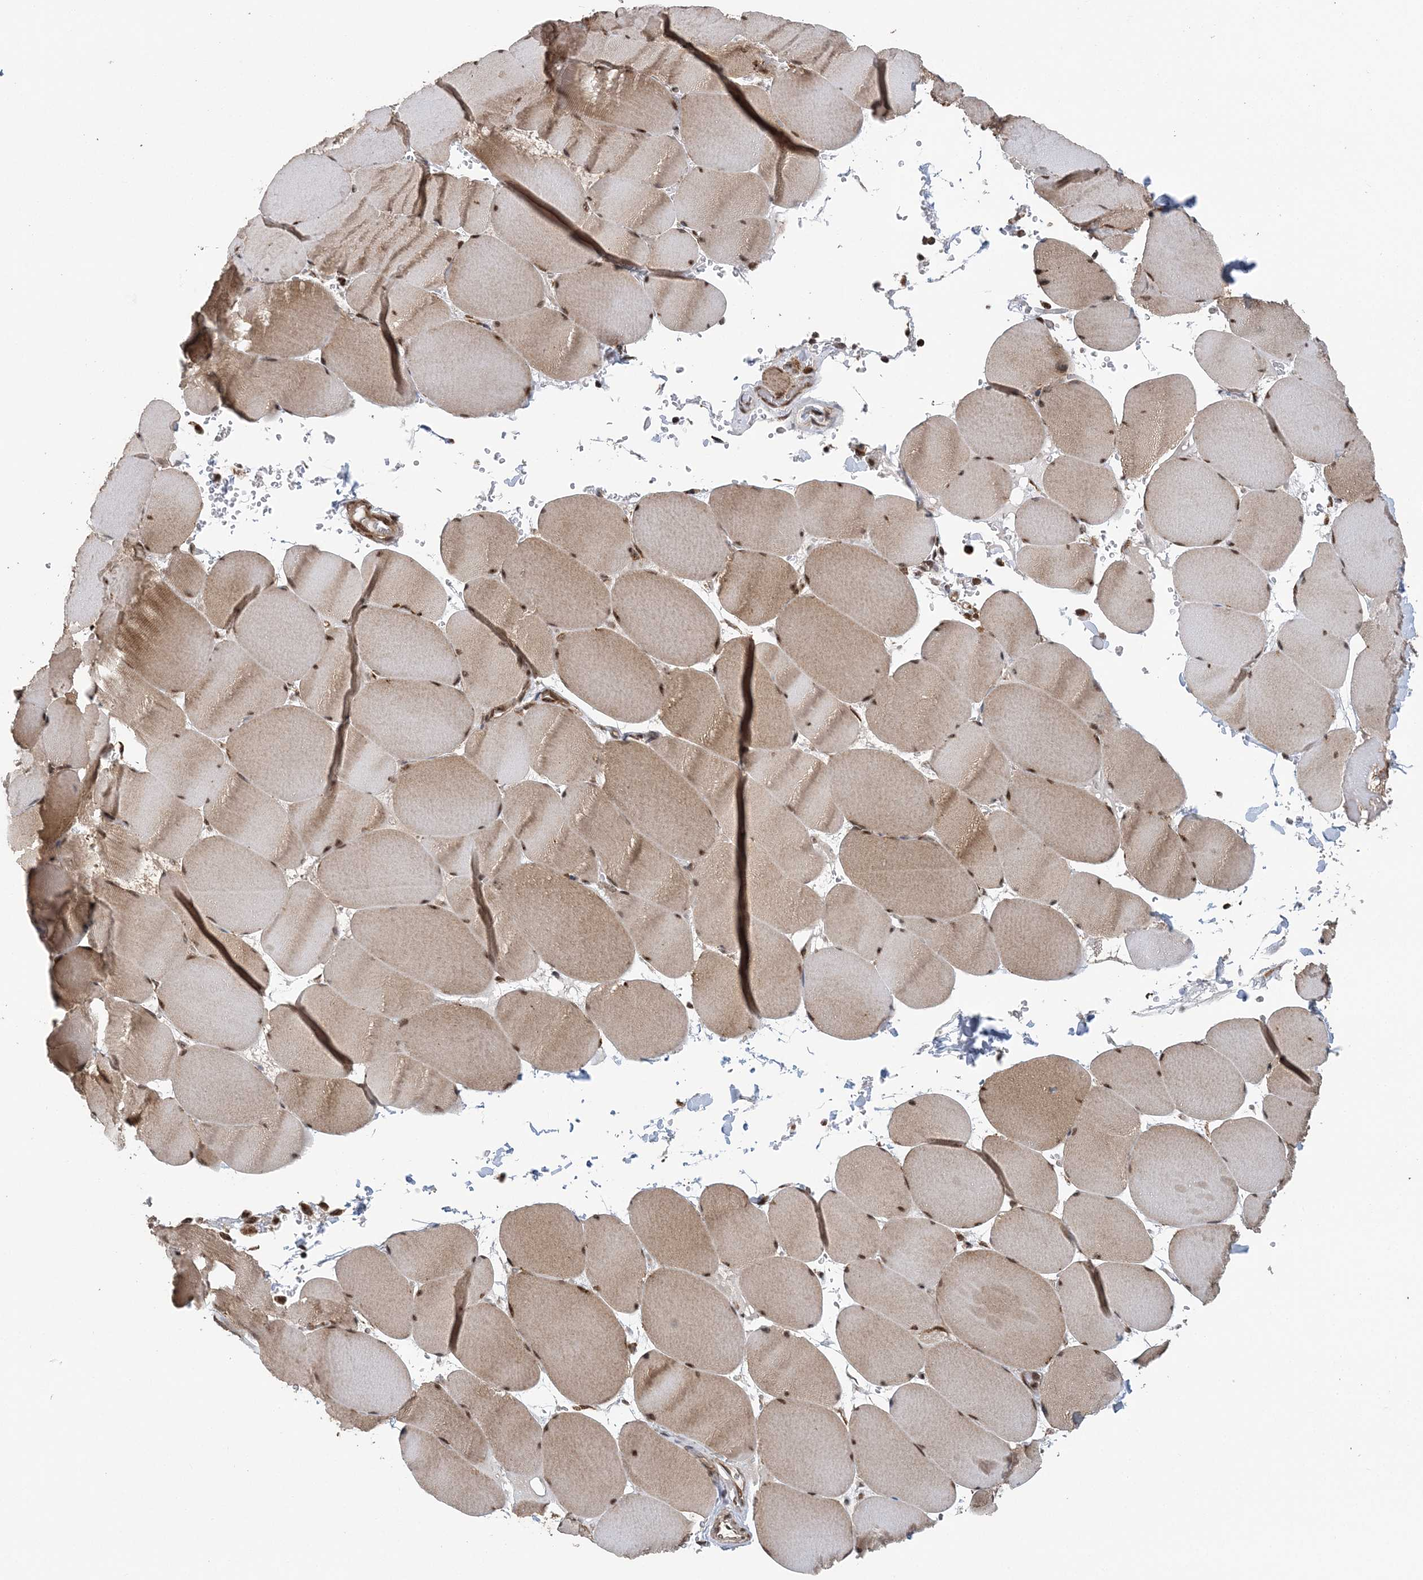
{"staining": {"intensity": "moderate", "quantity": ">75%", "location": "cytoplasmic/membranous,nuclear"}, "tissue": "skeletal muscle", "cell_type": "Myocytes", "image_type": "normal", "snomed": [{"axis": "morphology", "description": "Normal tissue, NOS"}, {"axis": "topography", "description": "Skeletal muscle"}, {"axis": "topography", "description": "Head-Neck"}], "caption": "Approximately >75% of myocytes in unremarkable skeletal muscle demonstrate moderate cytoplasmic/membranous,nuclear protein positivity as visualized by brown immunohistochemical staining.", "gene": "PCBP1", "patient": {"sex": "male", "age": 66}}